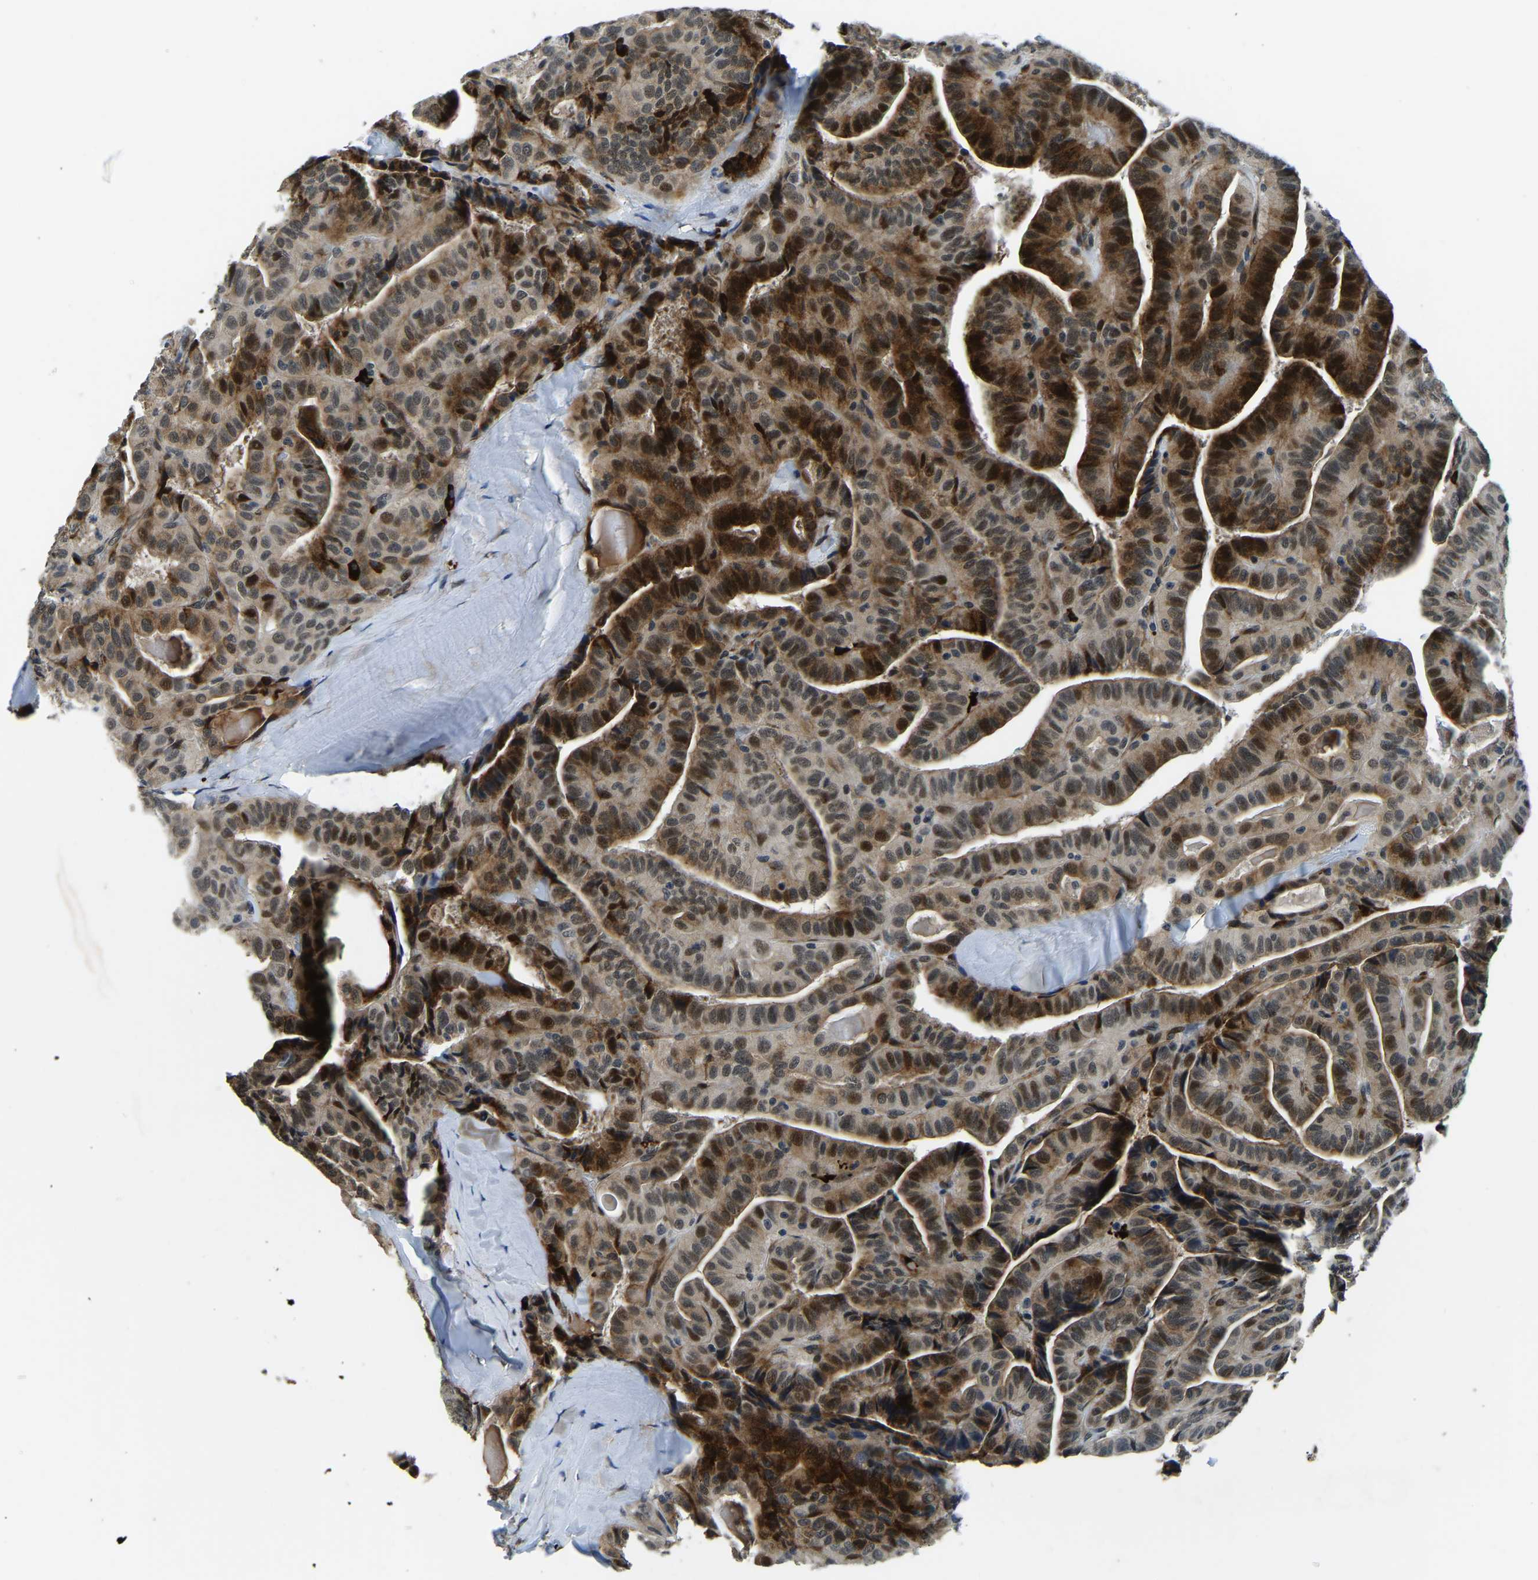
{"staining": {"intensity": "moderate", "quantity": ">75%", "location": "cytoplasmic/membranous,nuclear"}, "tissue": "thyroid cancer", "cell_type": "Tumor cells", "image_type": "cancer", "snomed": [{"axis": "morphology", "description": "Papillary adenocarcinoma, NOS"}, {"axis": "topography", "description": "Thyroid gland"}], "caption": "Human thyroid cancer (papillary adenocarcinoma) stained with a brown dye demonstrates moderate cytoplasmic/membranous and nuclear positive expression in approximately >75% of tumor cells.", "gene": "ING2", "patient": {"sex": "male", "age": 77}}